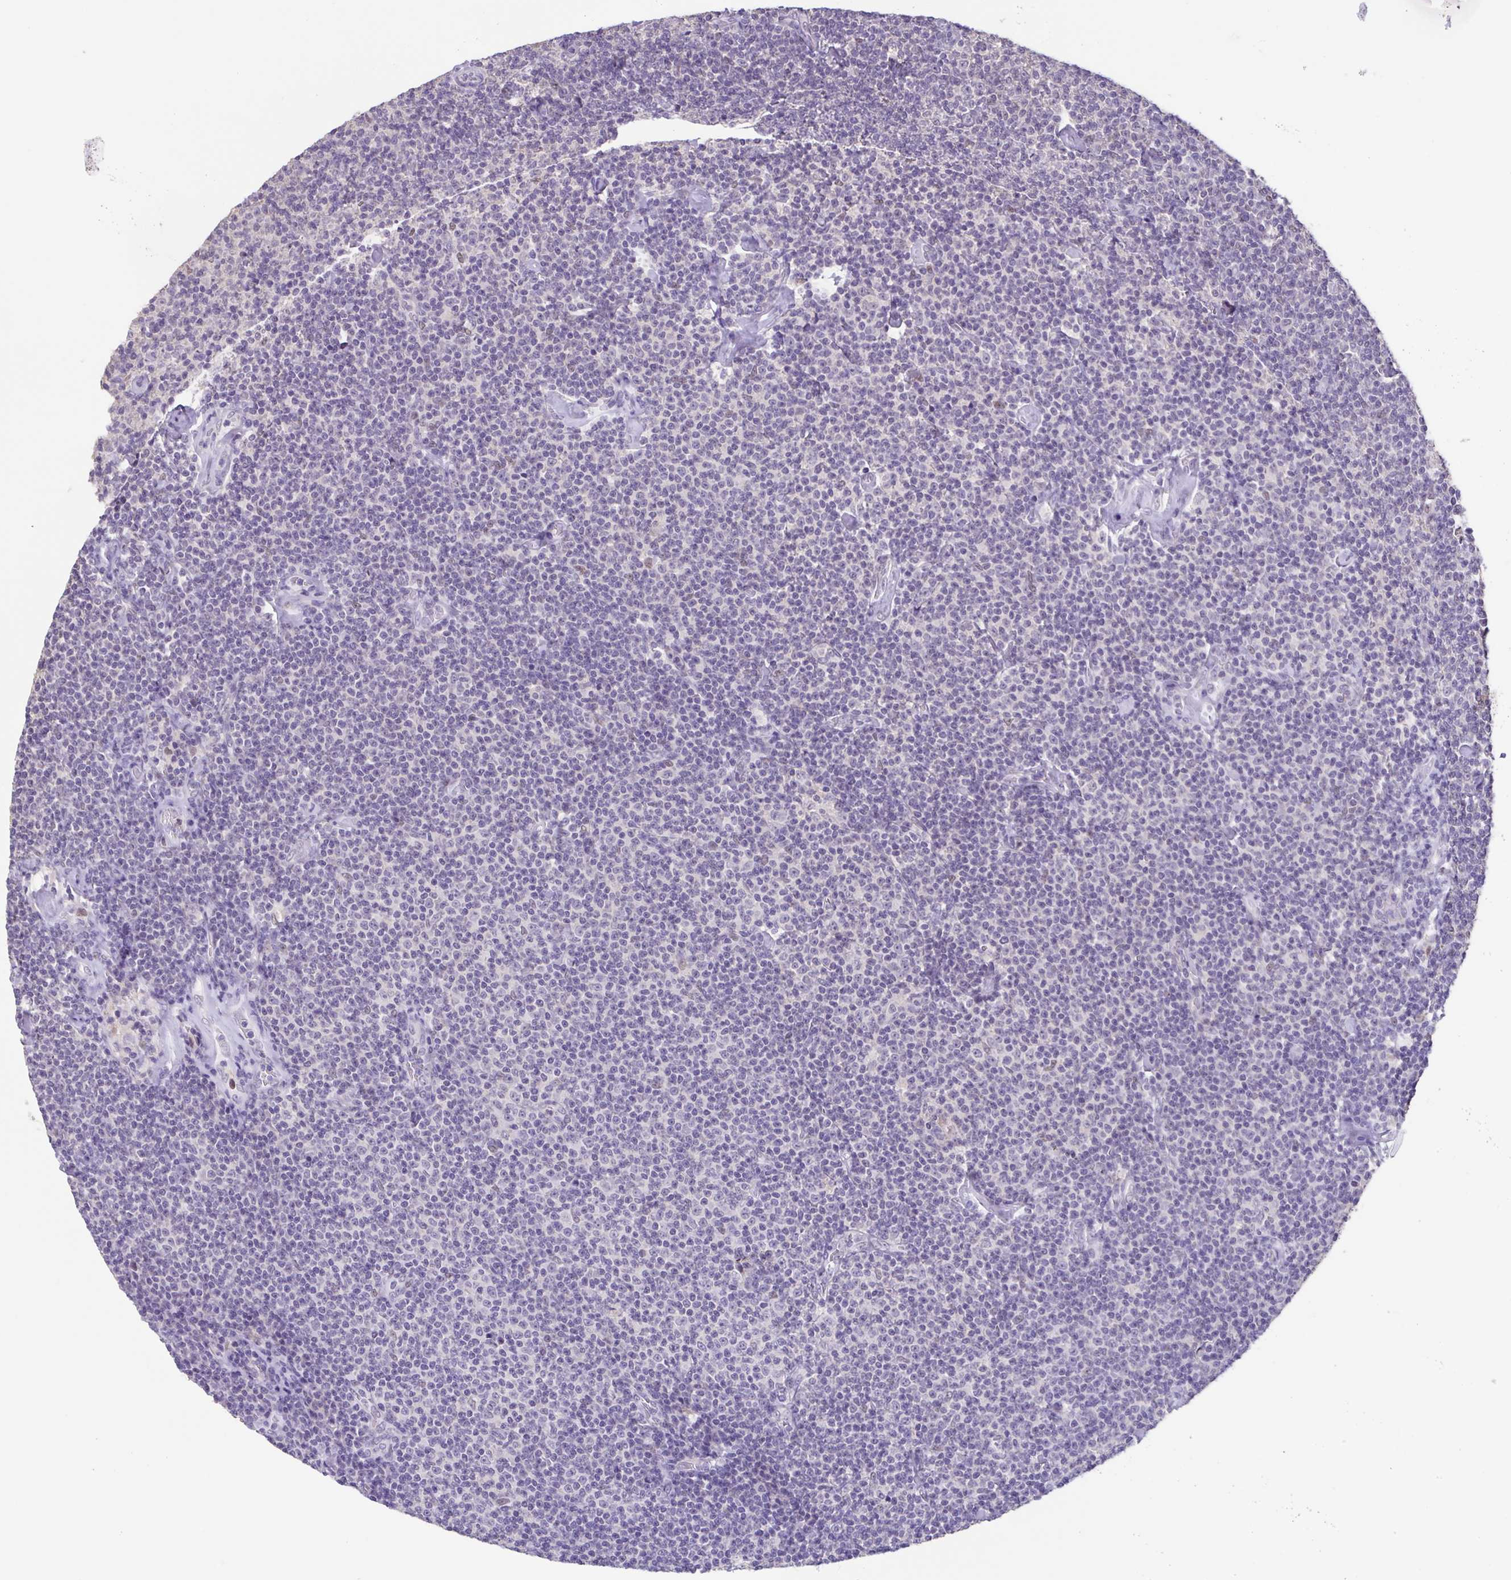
{"staining": {"intensity": "negative", "quantity": "none", "location": "none"}, "tissue": "lymphoma", "cell_type": "Tumor cells", "image_type": "cancer", "snomed": [{"axis": "morphology", "description": "Malignant lymphoma, non-Hodgkin's type, Low grade"}, {"axis": "topography", "description": "Lymph node"}], "caption": "Tumor cells show no significant positivity in low-grade malignant lymphoma, non-Hodgkin's type.", "gene": "ACTRT3", "patient": {"sex": "male", "age": 81}}